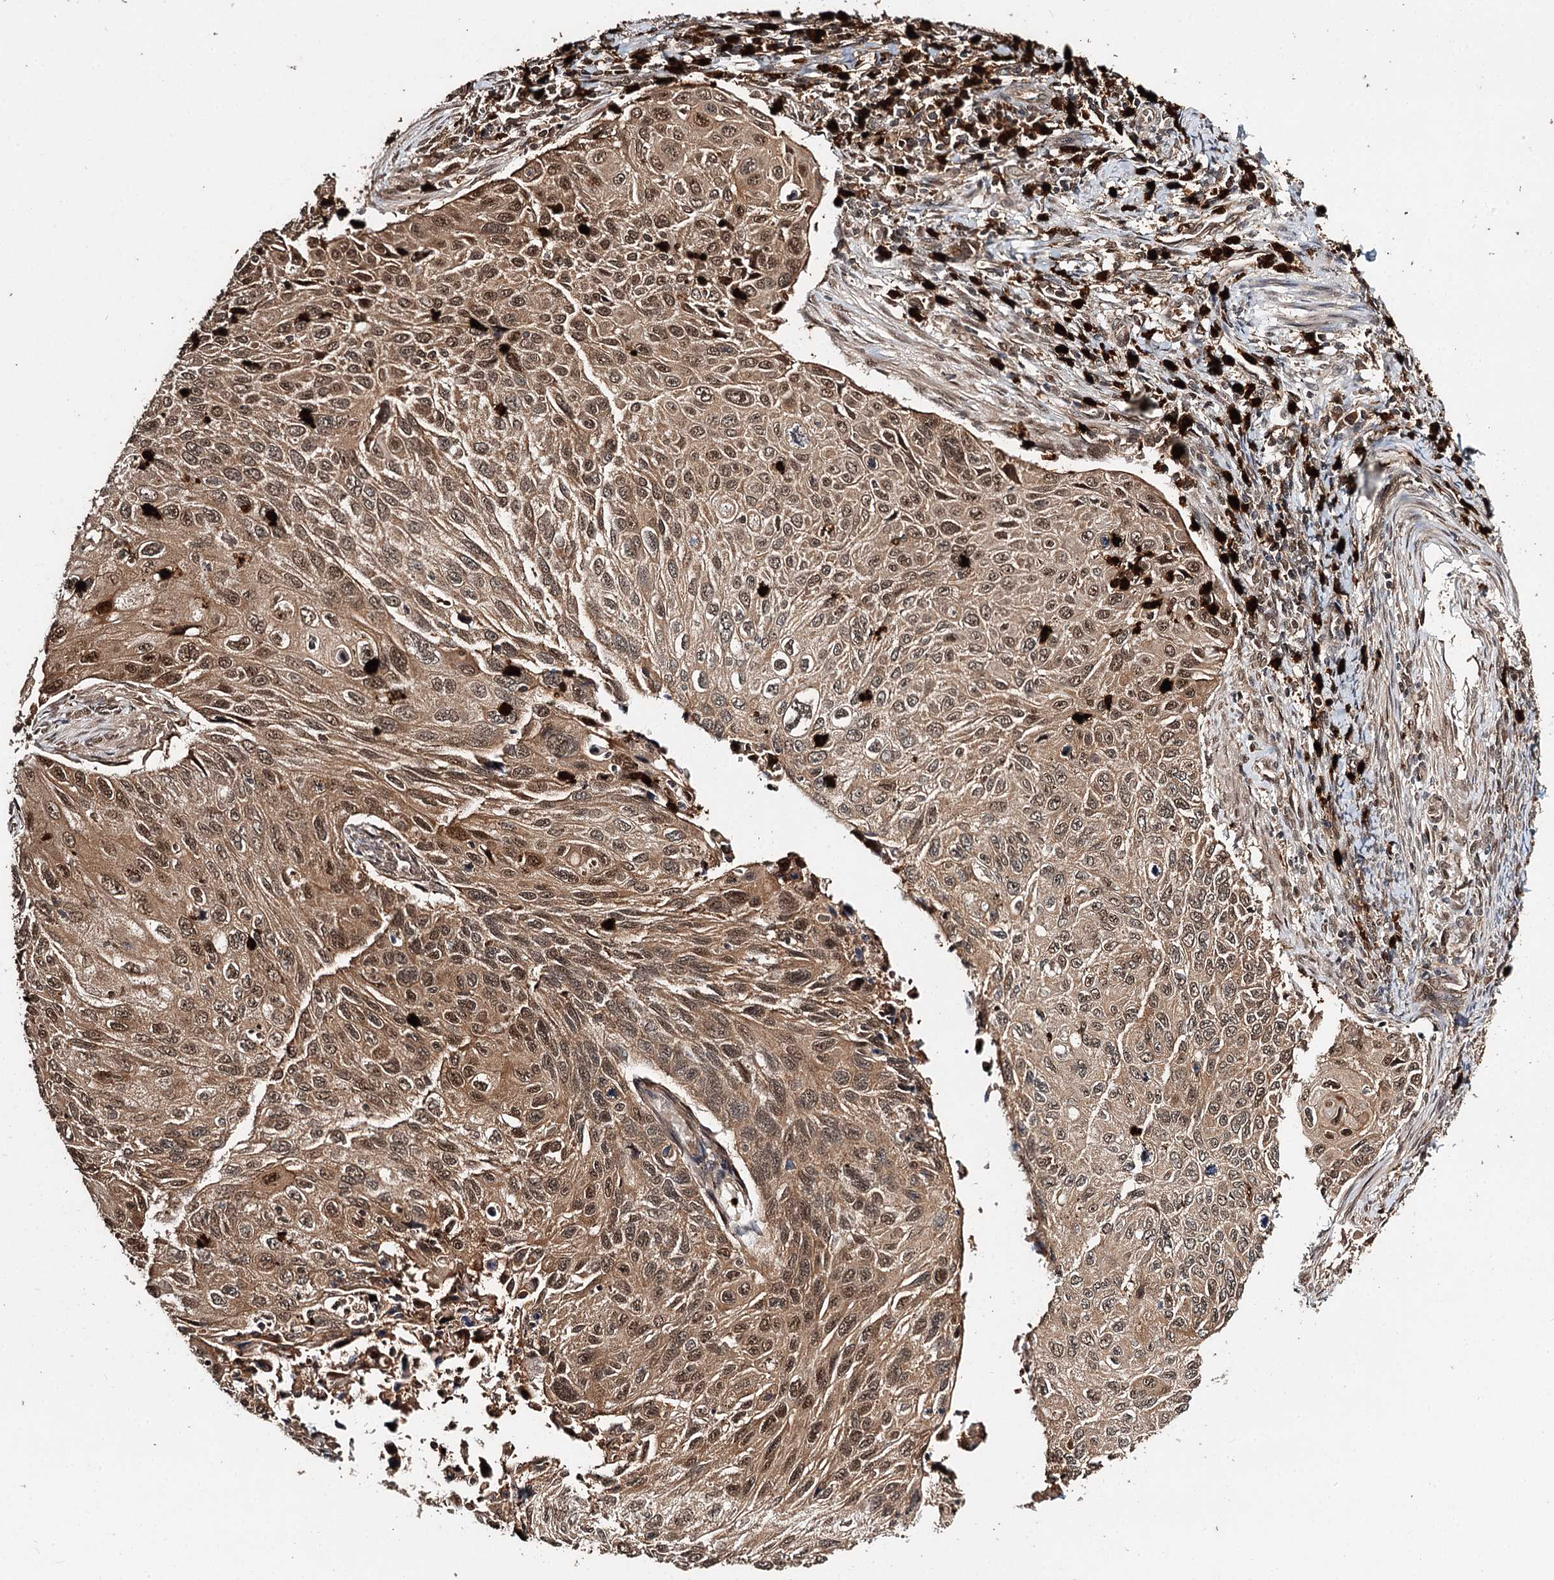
{"staining": {"intensity": "moderate", "quantity": ">75%", "location": "cytoplasmic/membranous,nuclear"}, "tissue": "cervical cancer", "cell_type": "Tumor cells", "image_type": "cancer", "snomed": [{"axis": "morphology", "description": "Squamous cell carcinoma, NOS"}, {"axis": "topography", "description": "Cervix"}], "caption": "Protein expression by immunohistochemistry (IHC) shows moderate cytoplasmic/membranous and nuclear staining in about >75% of tumor cells in cervical cancer.", "gene": "N6AMT1", "patient": {"sex": "female", "age": 70}}